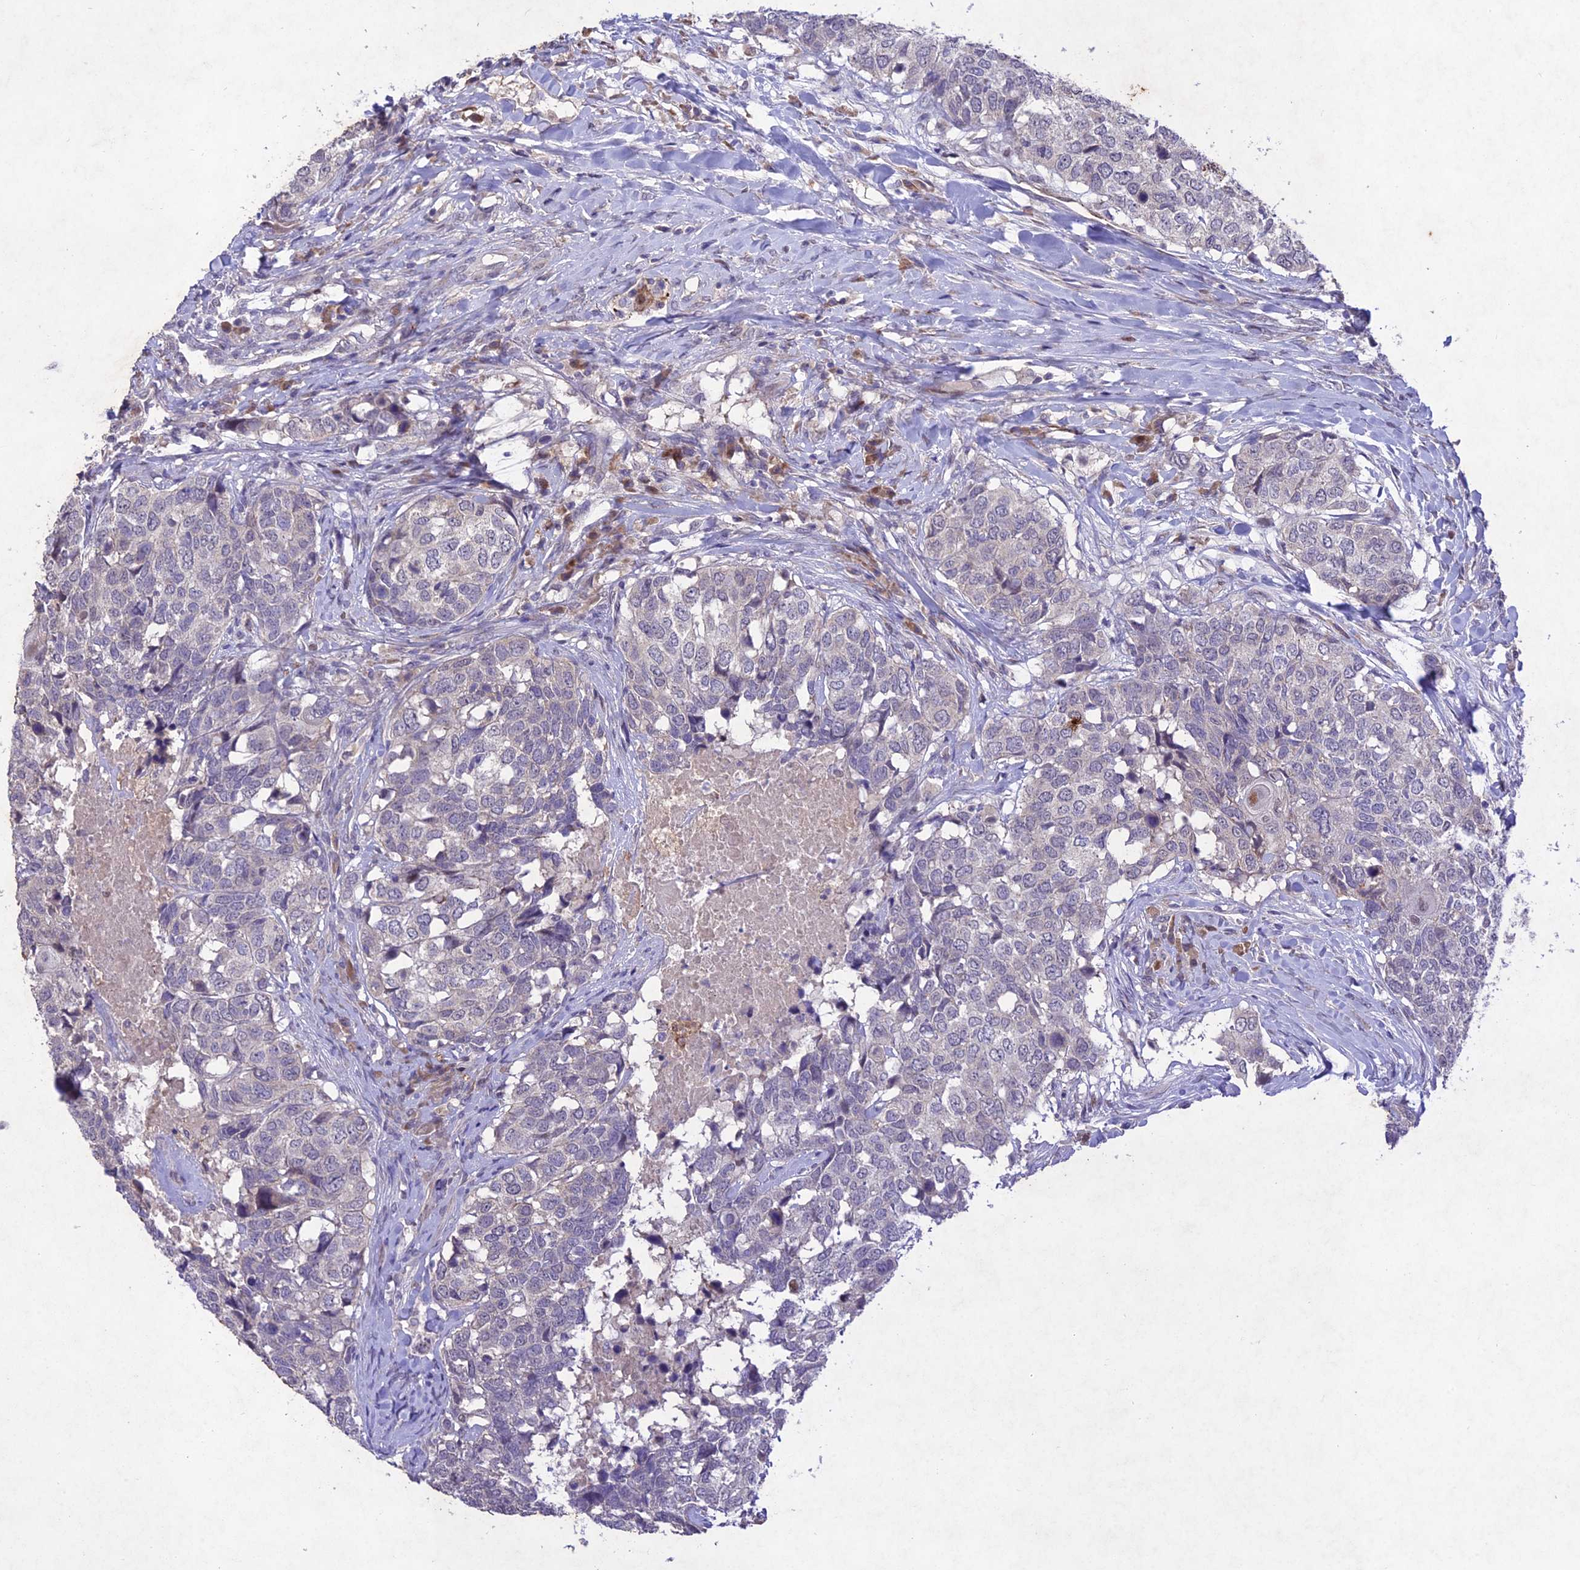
{"staining": {"intensity": "negative", "quantity": "none", "location": "none"}, "tissue": "head and neck cancer", "cell_type": "Tumor cells", "image_type": "cancer", "snomed": [{"axis": "morphology", "description": "Squamous cell carcinoma, NOS"}, {"axis": "topography", "description": "Head-Neck"}], "caption": "This is a micrograph of immunohistochemistry staining of head and neck cancer (squamous cell carcinoma), which shows no positivity in tumor cells. (IHC, brightfield microscopy, high magnification).", "gene": "ANKRD52", "patient": {"sex": "male", "age": 66}}